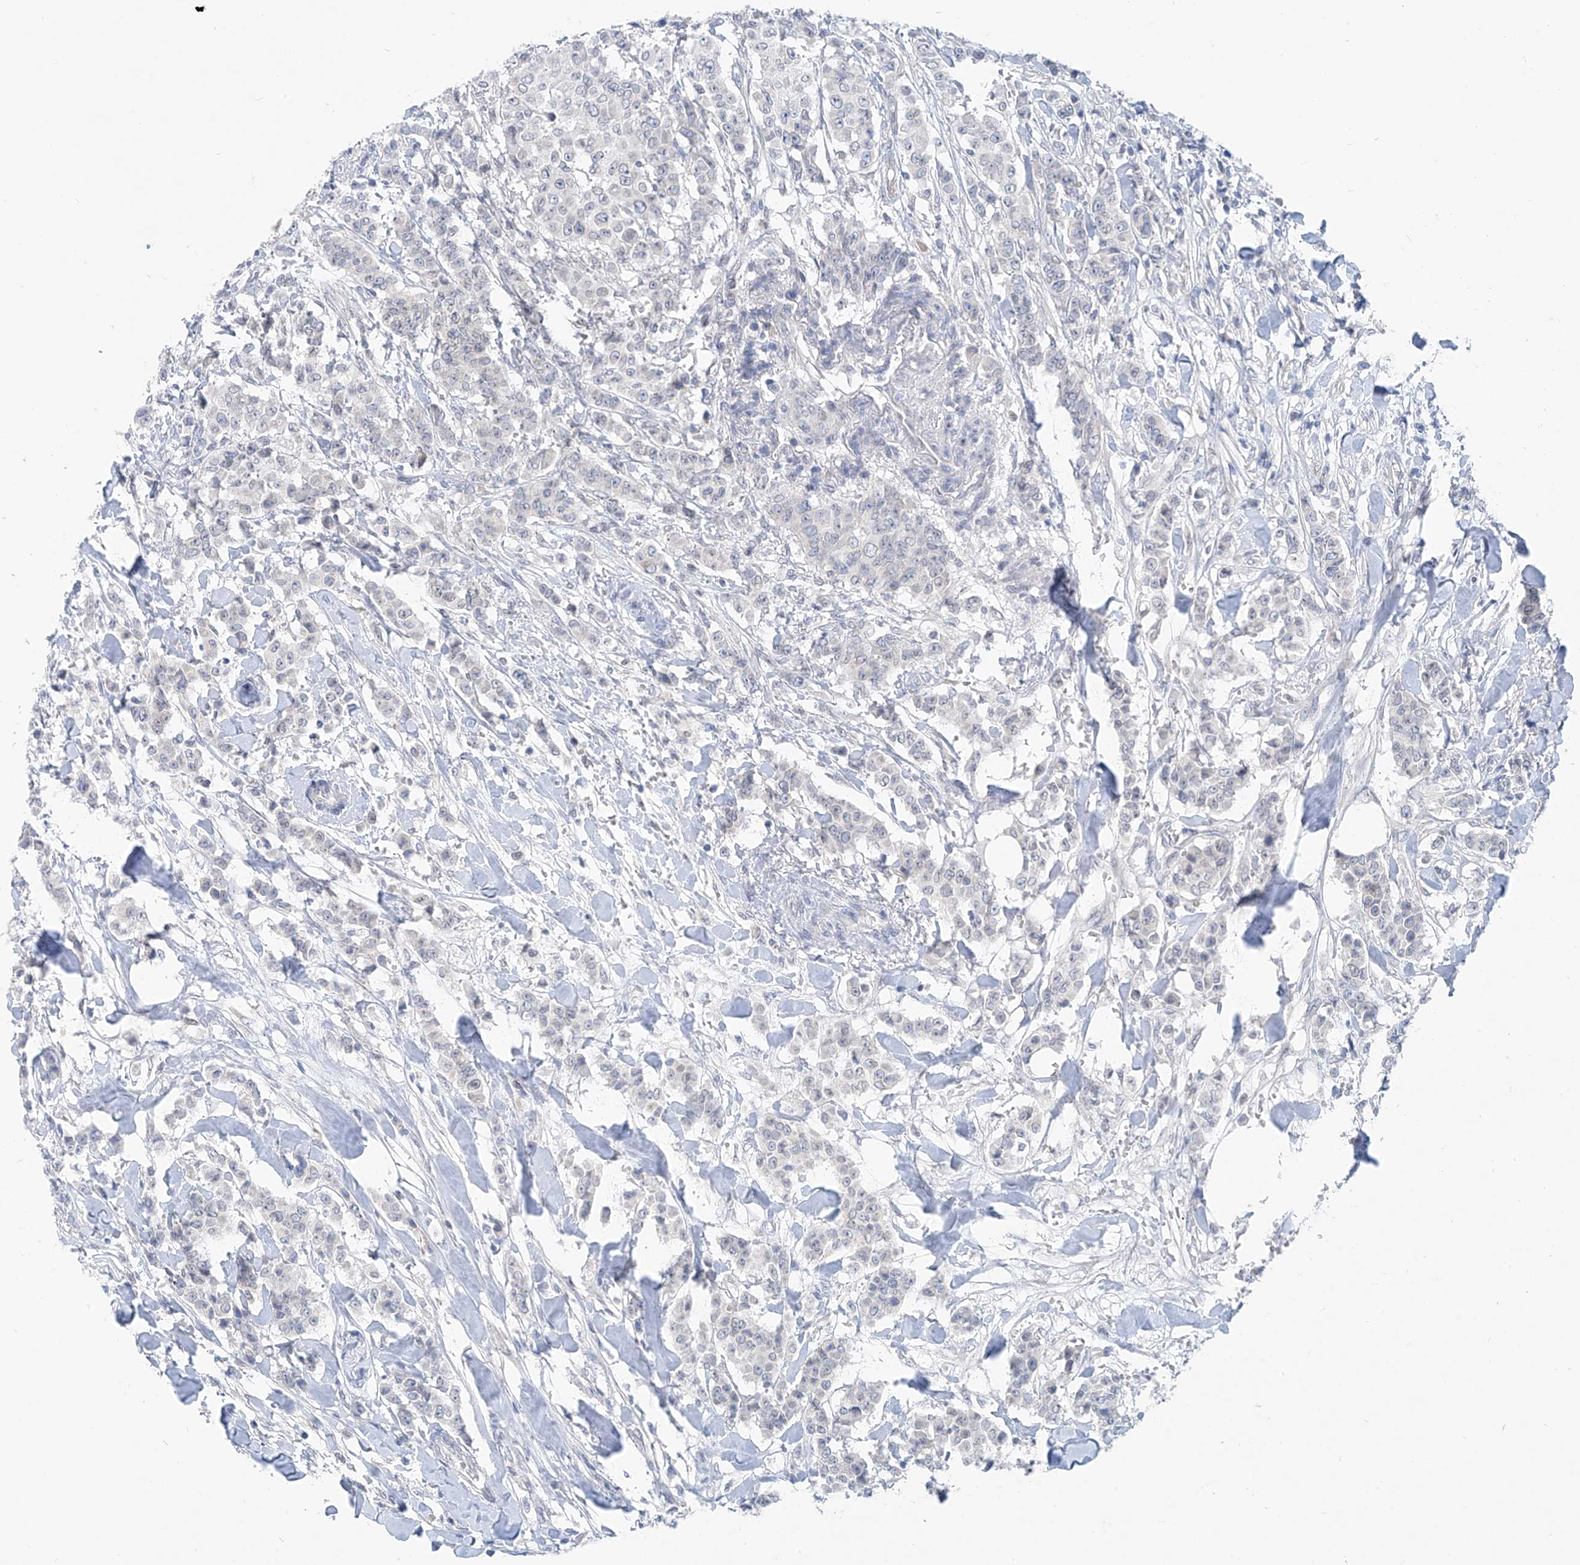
{"staining": {"intensity": "negative", "quantity": "none", "location": "none"}, "tissue": "breast cancer", "cell_type": "Tumor cells", "image_type": "cancer", "snomed": [{"axis": "morphology", "description": "Duct carcinoma"}, {"axis": "topography", "description": "Breast"}], "caption": "Immunohistochemistry image of breast infiltrating ductal carcinoma stained for a protein (brown), which shows no staining in tumor cells. The staining was performed using DAB (3,3'-diaminobenzidine) to visualize the protein expression in brown, while the nuclei were stained in blue with hematoxylin (Magnification: 20x).", "gene": "KRTAP25-1", "patient": {"sex": "female", "age": 40}}